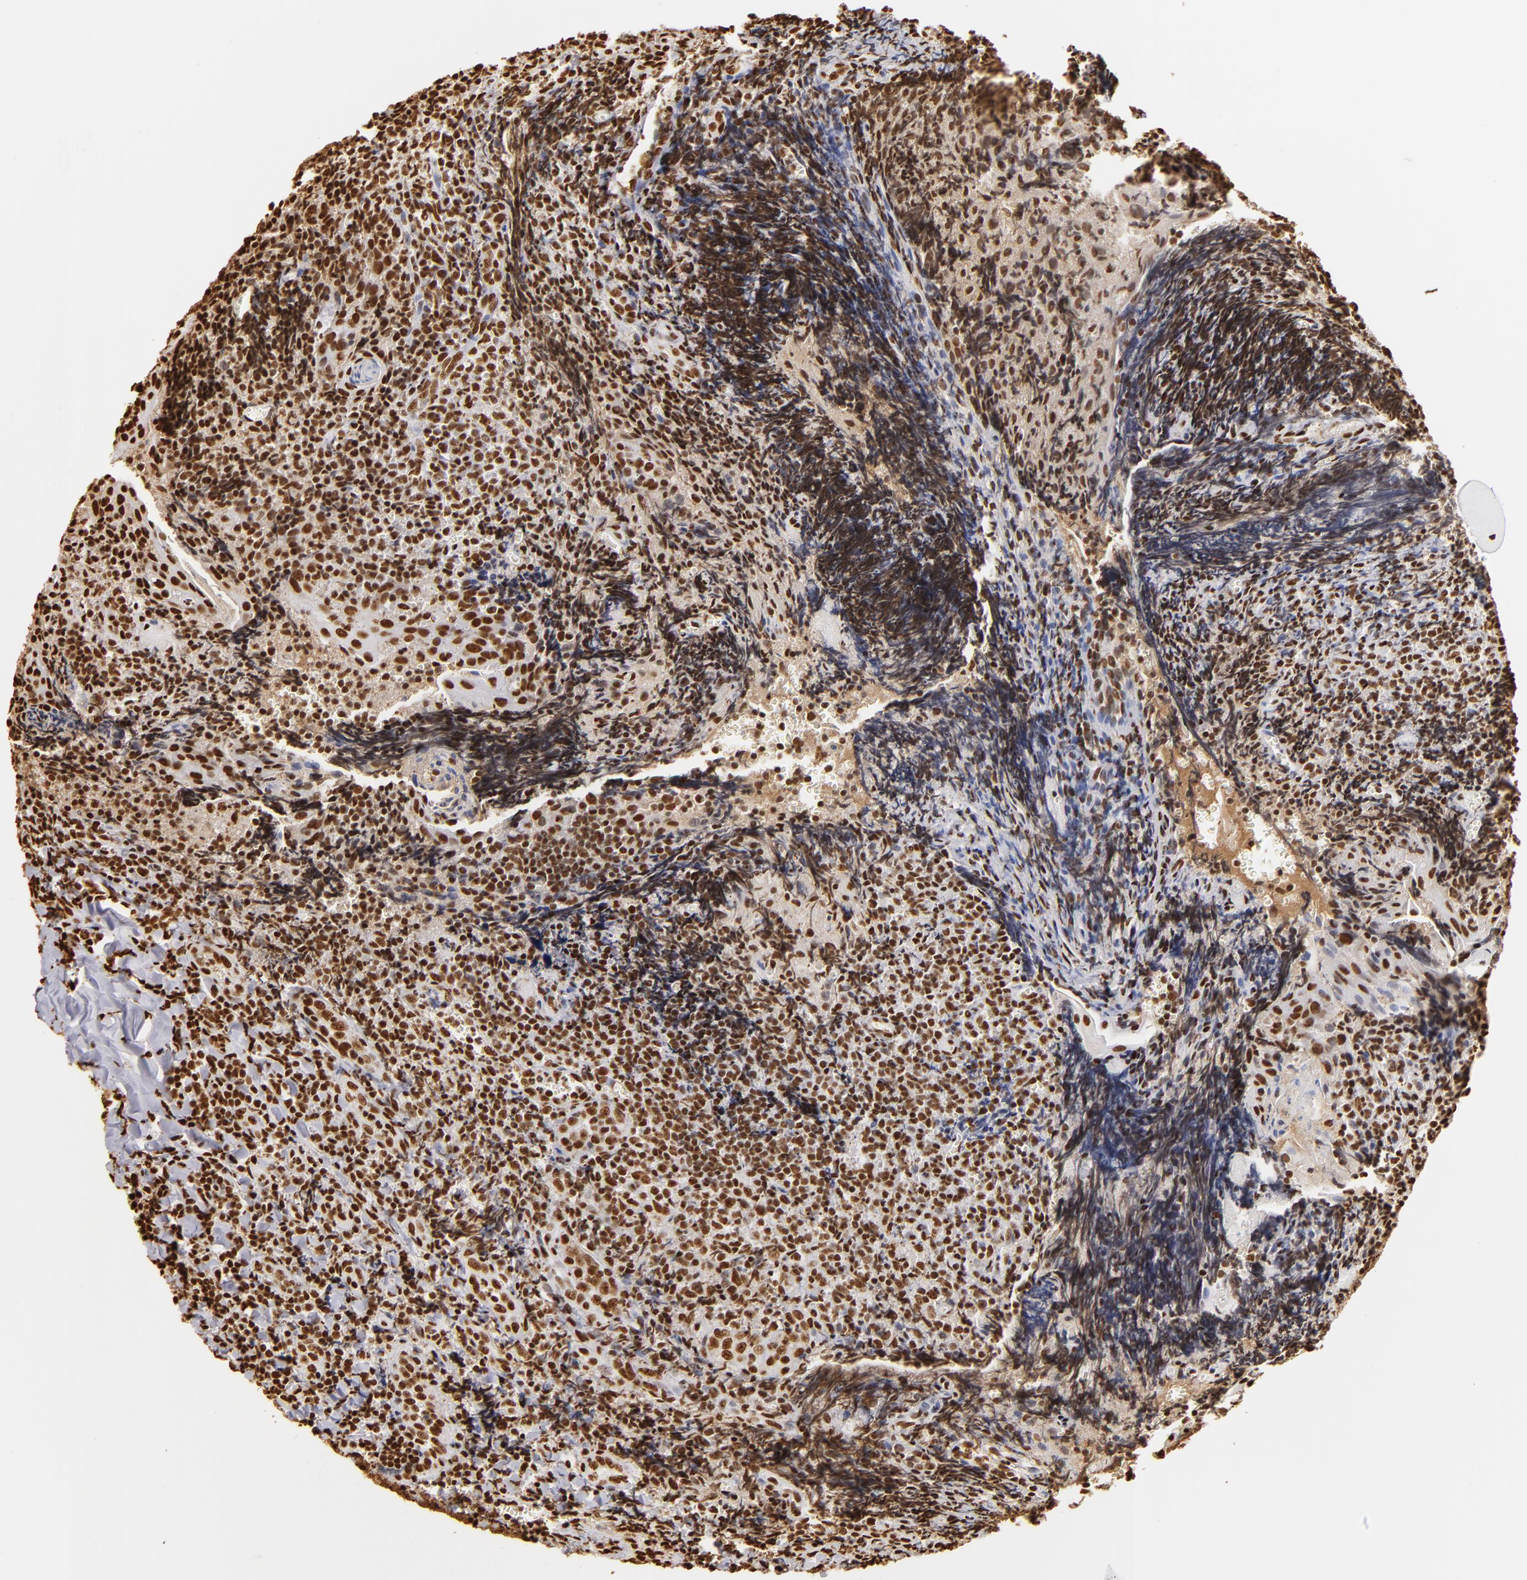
{"staining": {"intensity": "strong", "quantity": ">75%", "location": "nuclear"}, "tissue": "tonsil", "cell_type": "Germinal center cells", "image_type": "normal", "snomed": [{"axis": "morphology", "description": "Normal tissue, NOS"}, {"axis": "topography", "description": "Tonsil"}], "caption": "Protein staining displays strong nuclear staining in approximately >75% of germinal center cells in unremarkable tonsil. Ihc stains the protein of interest in brown and the nuclei are stained blue.", "gene": "ILF3", "patient": {"sex": "male", "age": 20}}